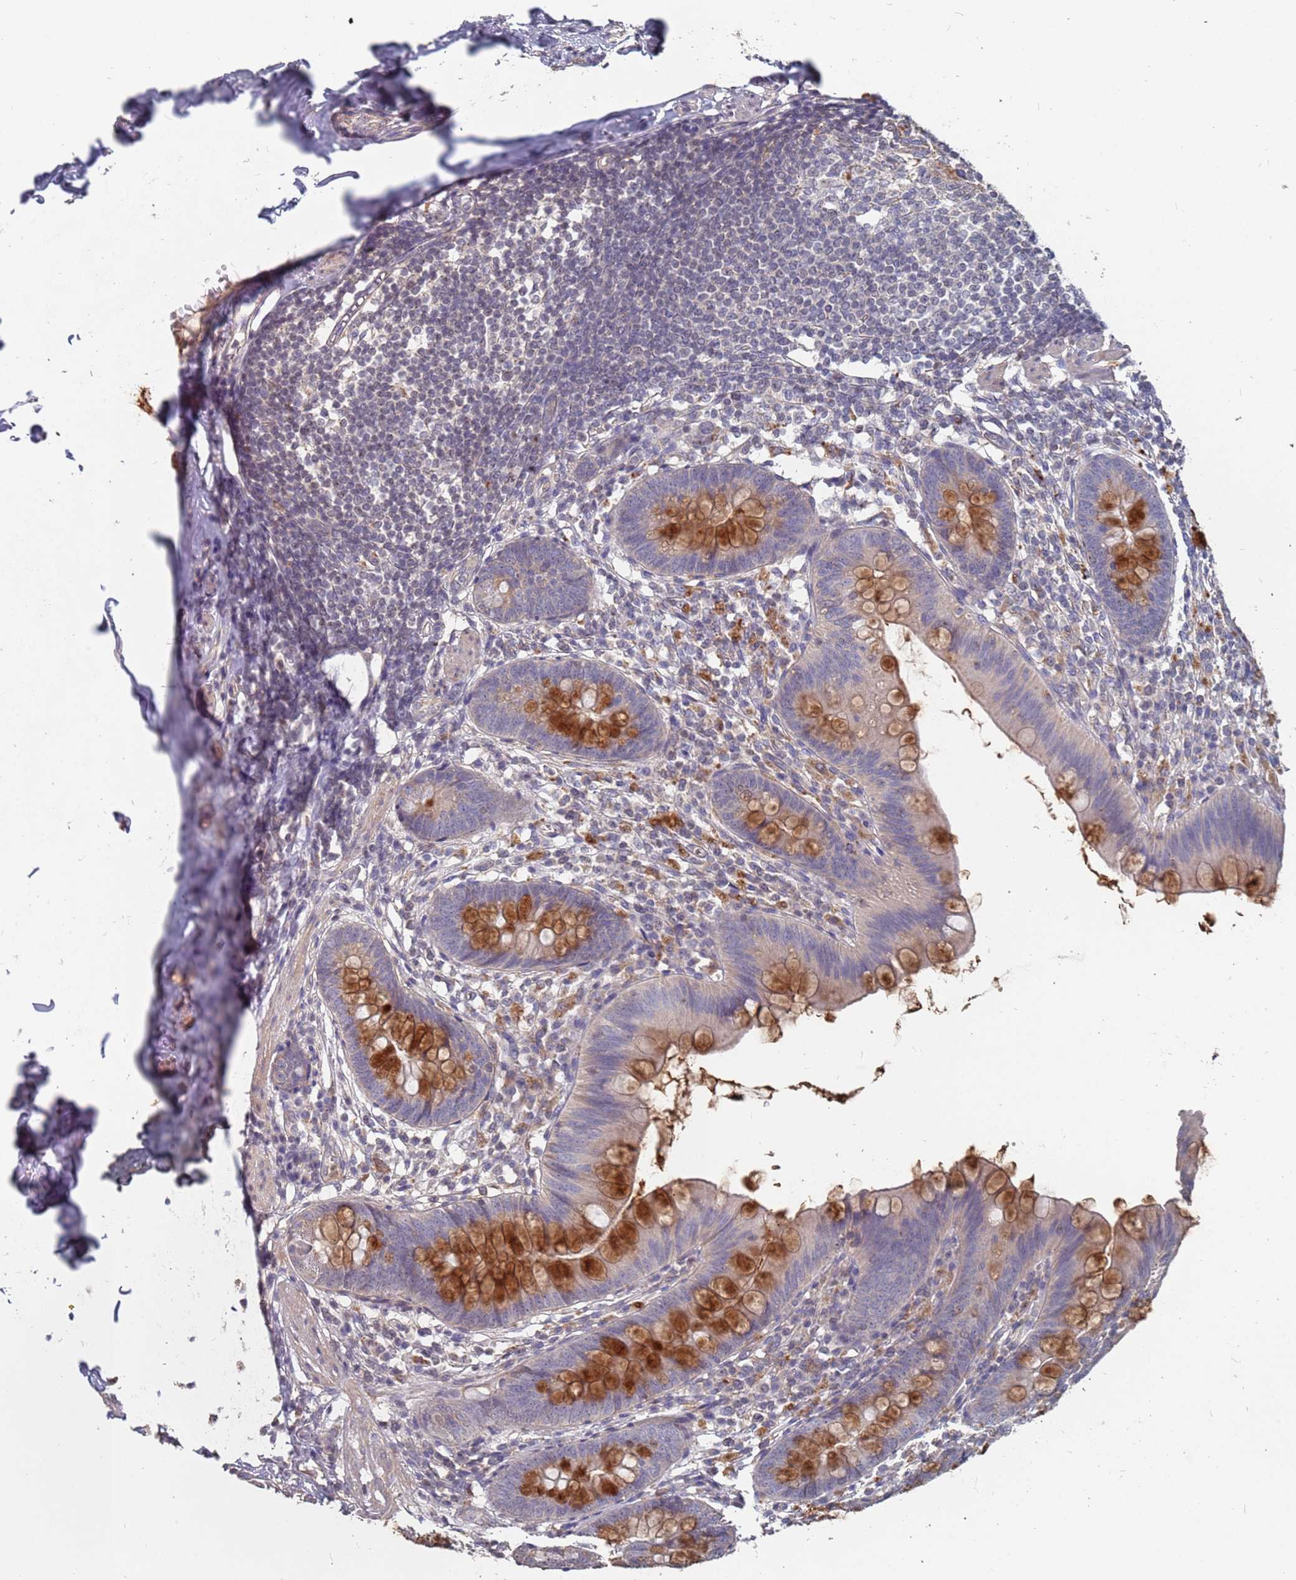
{"staining": {"intensity": "strong", "quantity": "<25%", "location": "cytoplasmic/membranous"}, "tissue": "appendix", "cell_type": "Glandular cells", "image_type": "normal", "snomed": [{"axis": "morphology", "description": "Normal tissue, NOS"}, {"axis": "topography", "description": "Appendix"}], "caption": "Strong cytoplasmic/membranous staining for a protein is seen in approximately <25% of glandular cells of benign appendix using IHC.", "gene": "TCEANC2", "patient": {"sex": "female", "age": 62}}